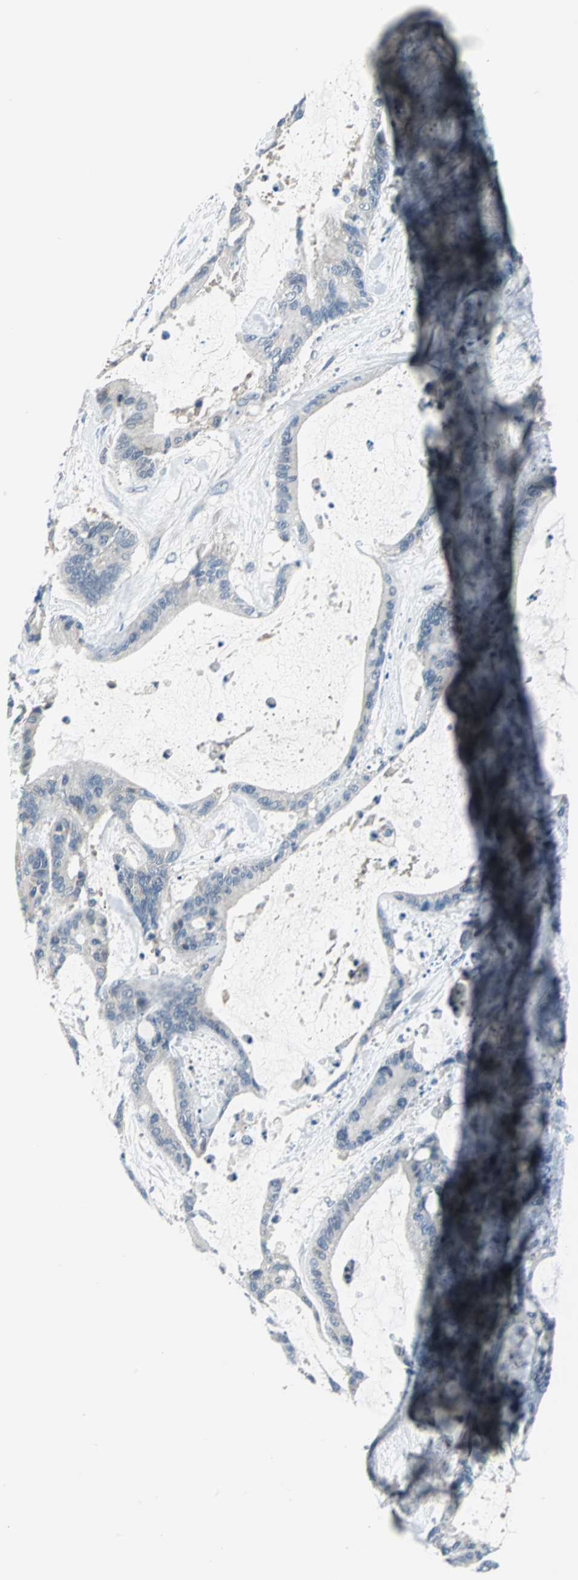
{"staining": {"intensity": "weak", "quantity": "25%-75%", "location": "cytoplasmic/membranous"}, "tissue": "liver cancer", "cell_type": "Tumor cells", "image_type": "cancer", "snomed": [{"axis": "morphology", "description": "Cholangiocarcinoma"}, {"axis": "topography", "description": "Liver"}], "caption": "Liver cancer stained with a brown dye demonstrates weak cytoplasmic/membranous positive positivity in about 25%-75% of tumor cells.", "gene": "ZNF415", "patient": {"sex": "female", "age": 73}}